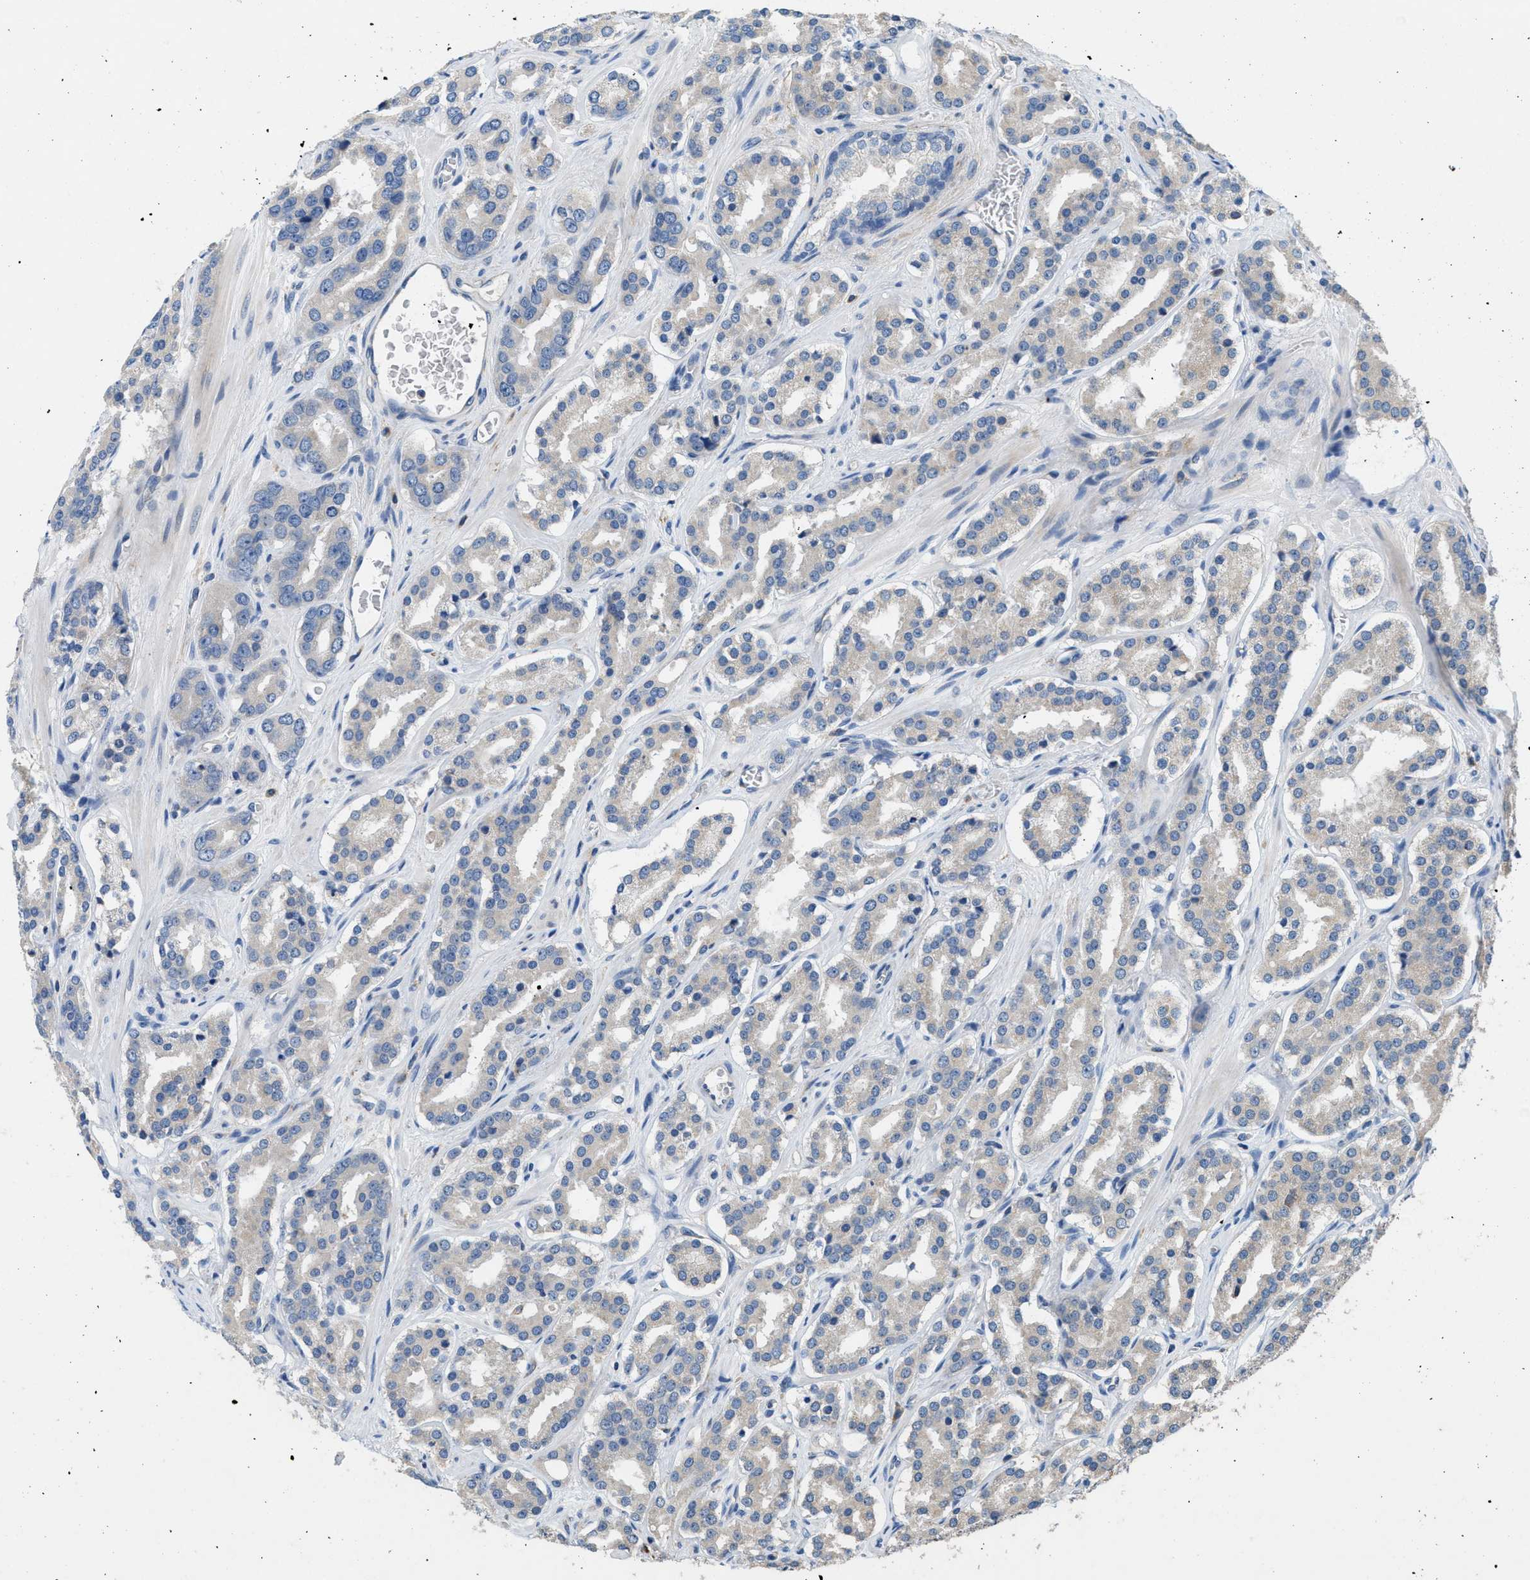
{"staining": {"intensity": "weak", "quantity": "25%-75%", "location": "cytoplasmic/membranous"}, "tissue": "prostate cancer", "cell_type": "Tumor cells", "image_type": "cancer", "snomed": [{"axis": "morphology", "description": "Adenocarcinoma, High grade"}, {"axis": "topography", "description": "Prostate"}], "caption": "Human prostate adenocarcinoma (high-grade) stained with a brown dye demonstrates weak cytoplasmic/membranous positive expression in approximately 25%-75% of tumor cells.", "gene": "DGKE", "patient": {"sex": "male", "age": 60}}